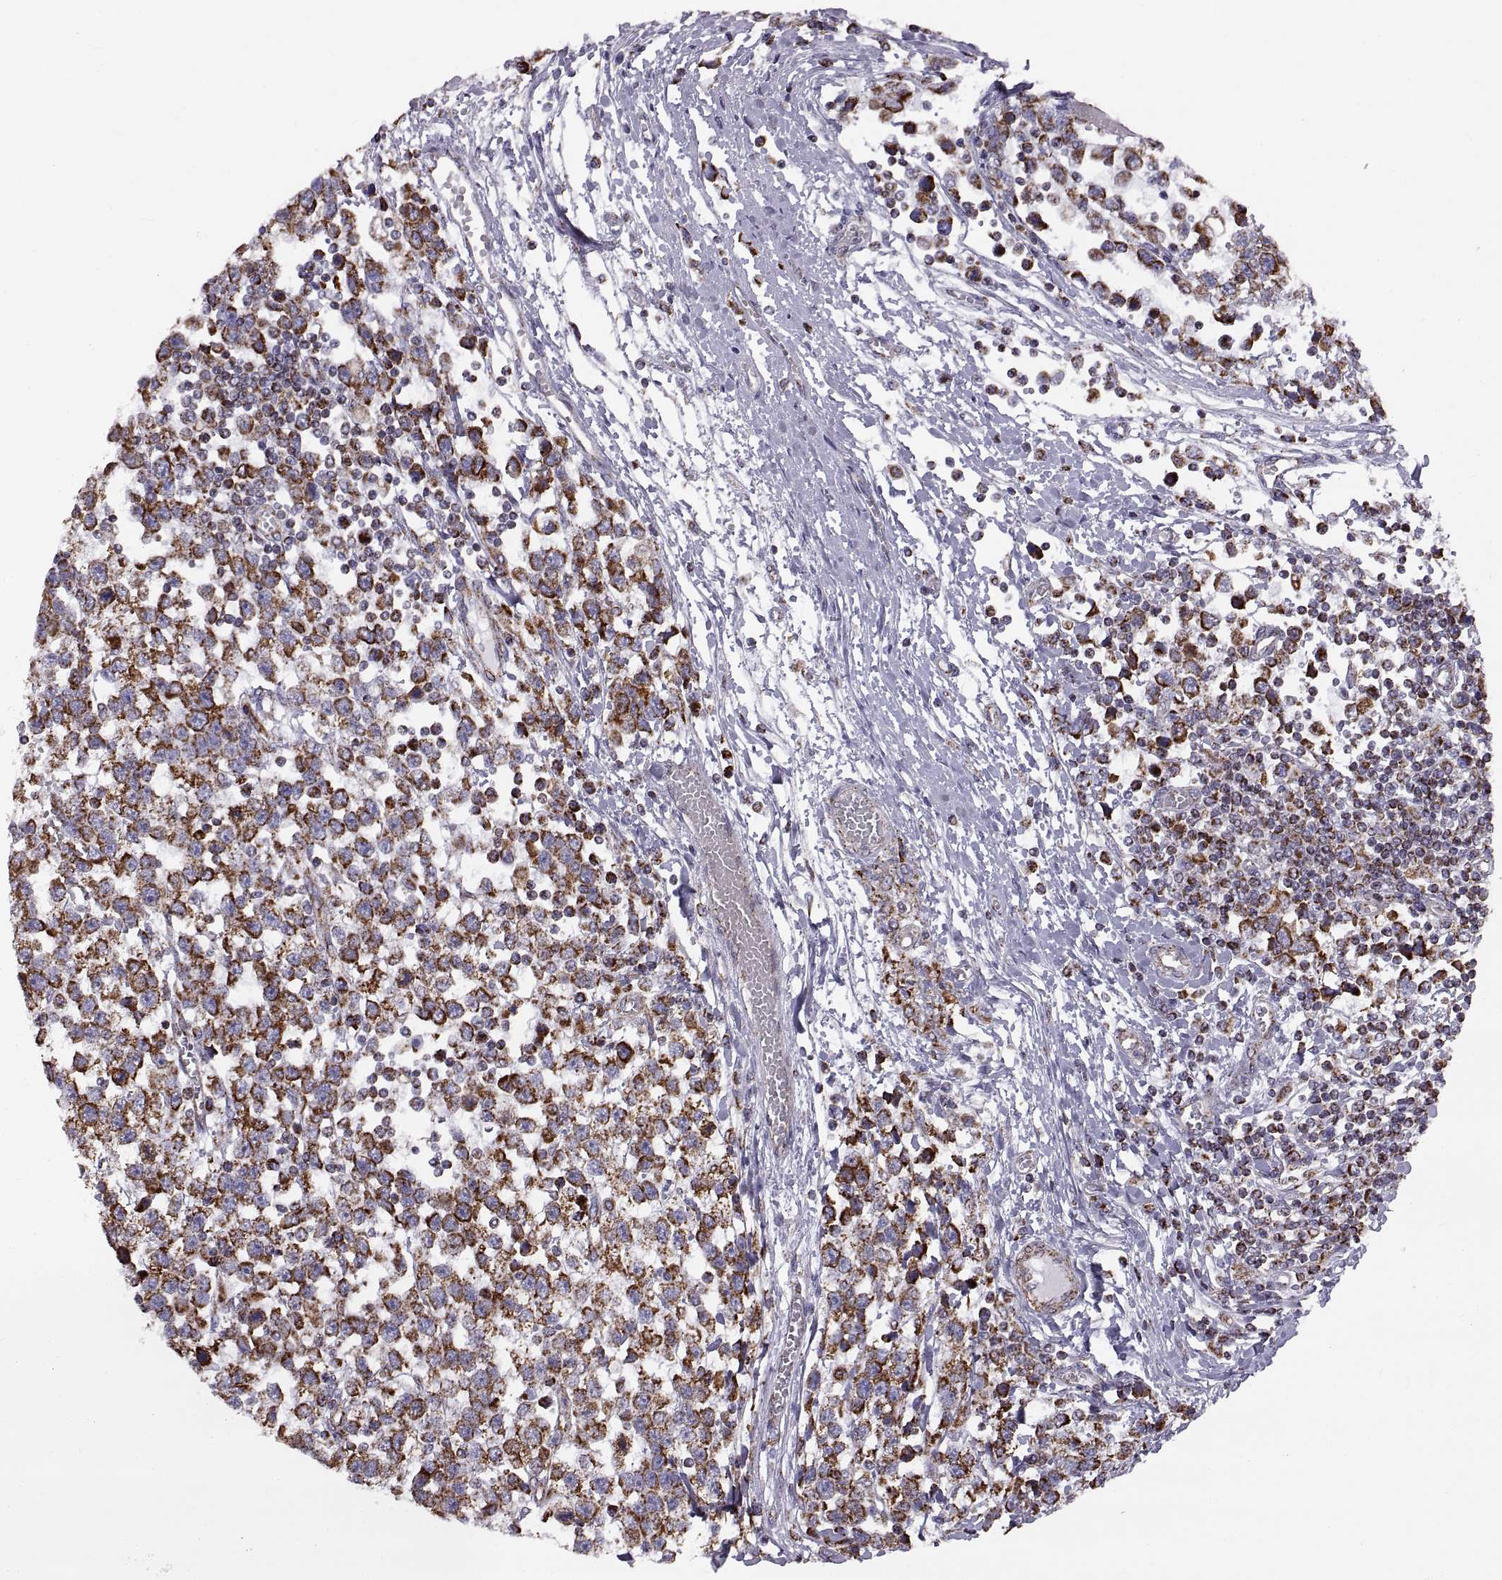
{"staining": {"intensity": "strong", "quantity": ">75%", "location": "cytoplasmic/membranous"}, "tissue": "testis cancer", "cell_type": "Tumor cells", "image_type": "cancer", "snomed": [{"axis": "morphology", "description": "Seminoma, NOS"}, {"axis": "topography", "description": "Testis"}], "caption": "A brown stain labels strong cytoplasmic/membranous expression of a protein in testis cancer (seminoma) tumor cells. Immunohistochemistry (ihc) stains the protein of interest in brown and the nuclei are stained blue.", "gene": "ARSD", "patient": {"sex": "male", "age": 34}}